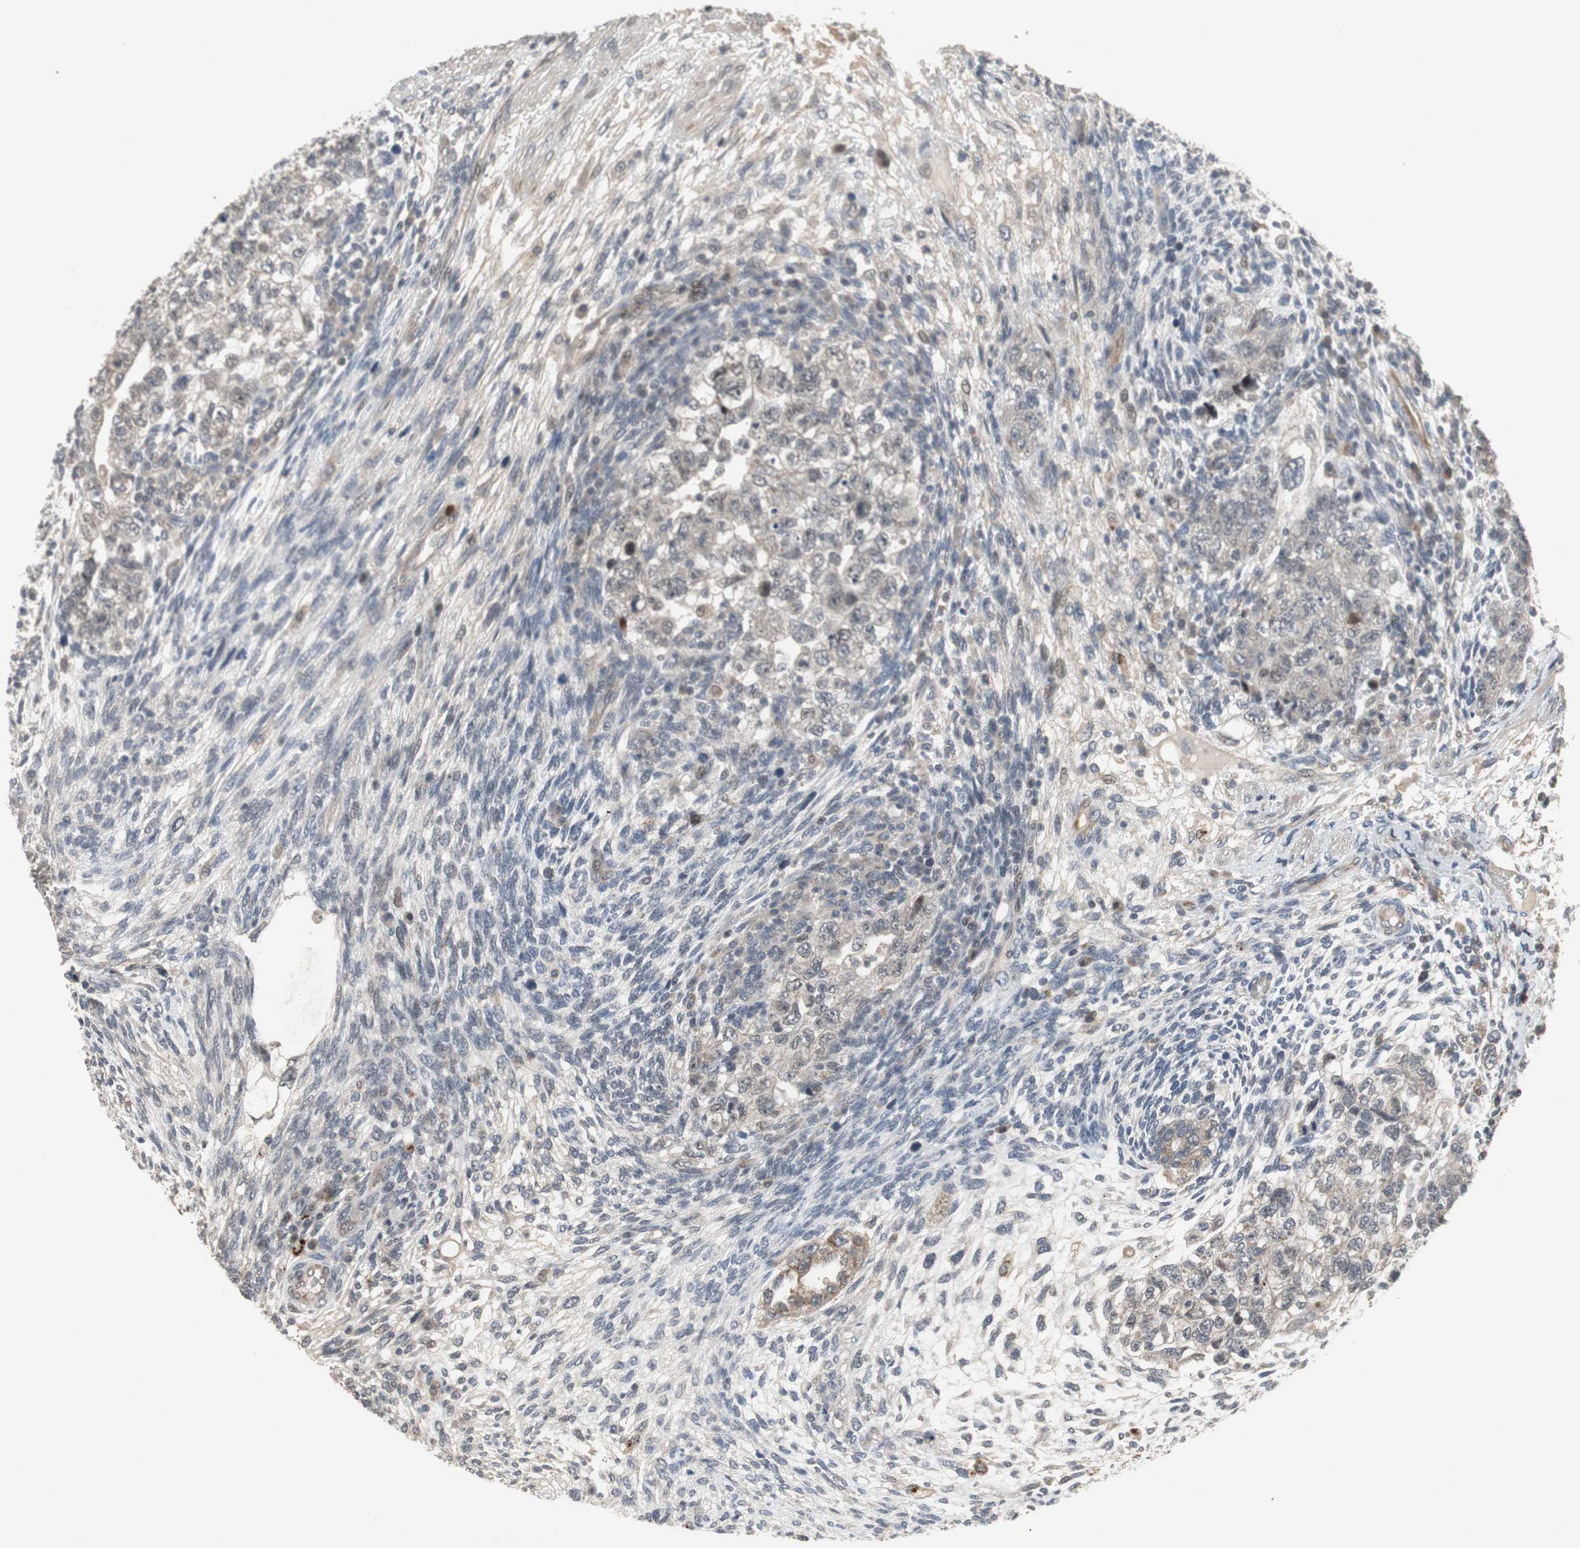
{"staining": {"intensity": "weak", "quantity": "<25%", "location": "nuclear"}, "tissue": "testis cancer", "cell_type": "Tumor cells", "image_type": "cancer", "snomed": [{"axis": "morphology", "description": "Normal tissue, NOS"}, {"axis": "morphology", "description": "Carcinoma, Embryonal, NOS"}, {"axis": "topography", "description": "Testis"}], "caption": "Tumor cells show no significant expression in testis cancer (embryonal carcinoma).", "gene": "SNX4", "patient": {"sex": "male", "age": 36}}